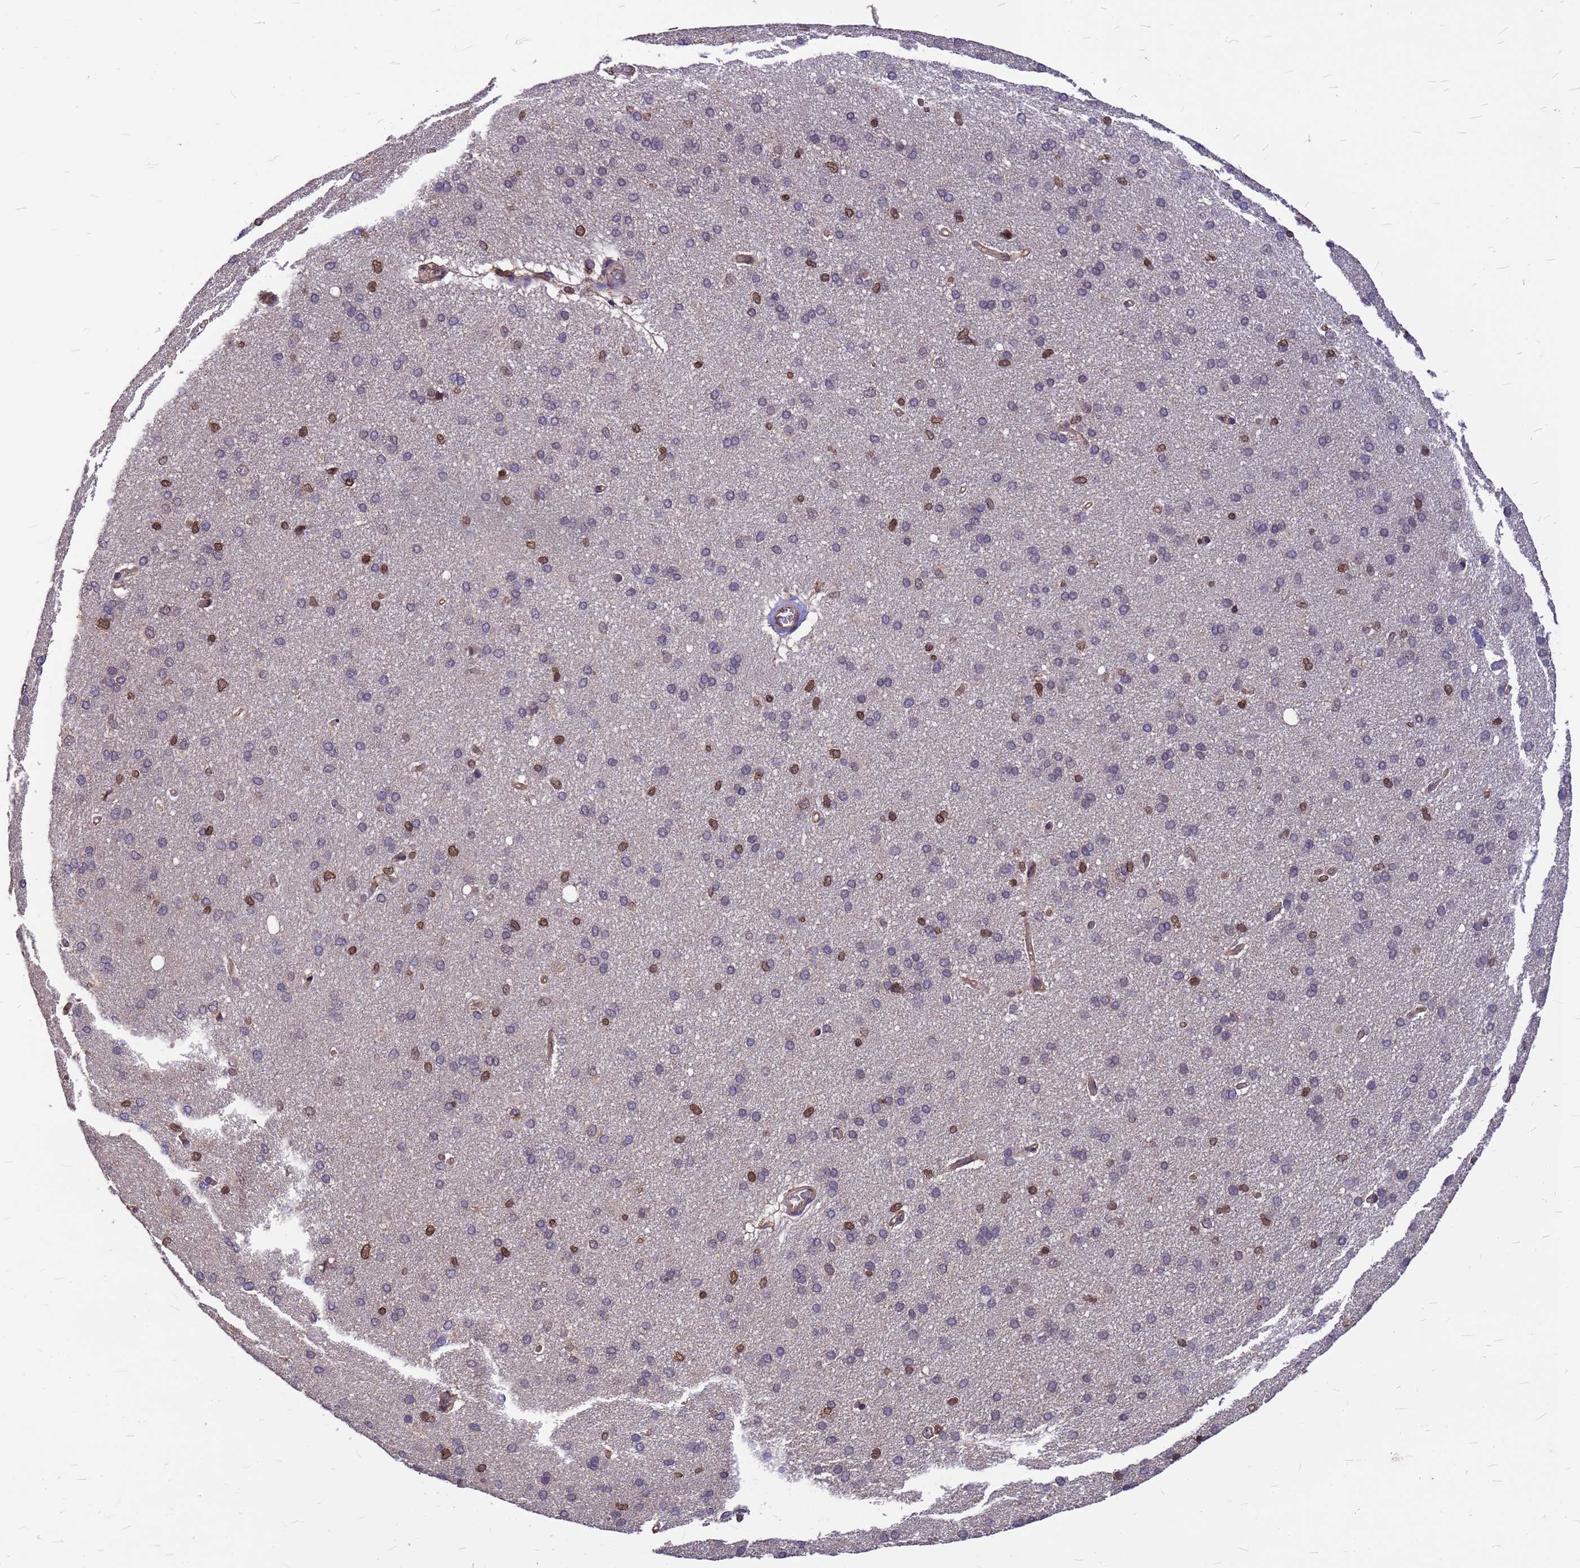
{"staining": {"intensity": "moderate", "quantity": ">75%", "location": "cytoplasmic/membranous"}, "tissue": "cerebral cortex", "cell_type": "Endothelial cells", "image_type": "normal", "snomed": [{"axis": "morphology", "description": "Normal tissue, NOS"}, {"axis": "topography", "description": "Cerebral cortex"}], "caption": "Immunohistochemical staining of benign human cerebral cortex reveals >75% levels of moderate cytoplasmic/membranous protein positivity in approximately >75% of endothelial cells. The staining is performed using DAB (3,3'-diaminobenzidine) brown chromogen to label protein expression. The nuclei are counter-stained blue using hematoxylin.", "gene": "C1orf35", "patient": {"sex": "male", "age": 62}}